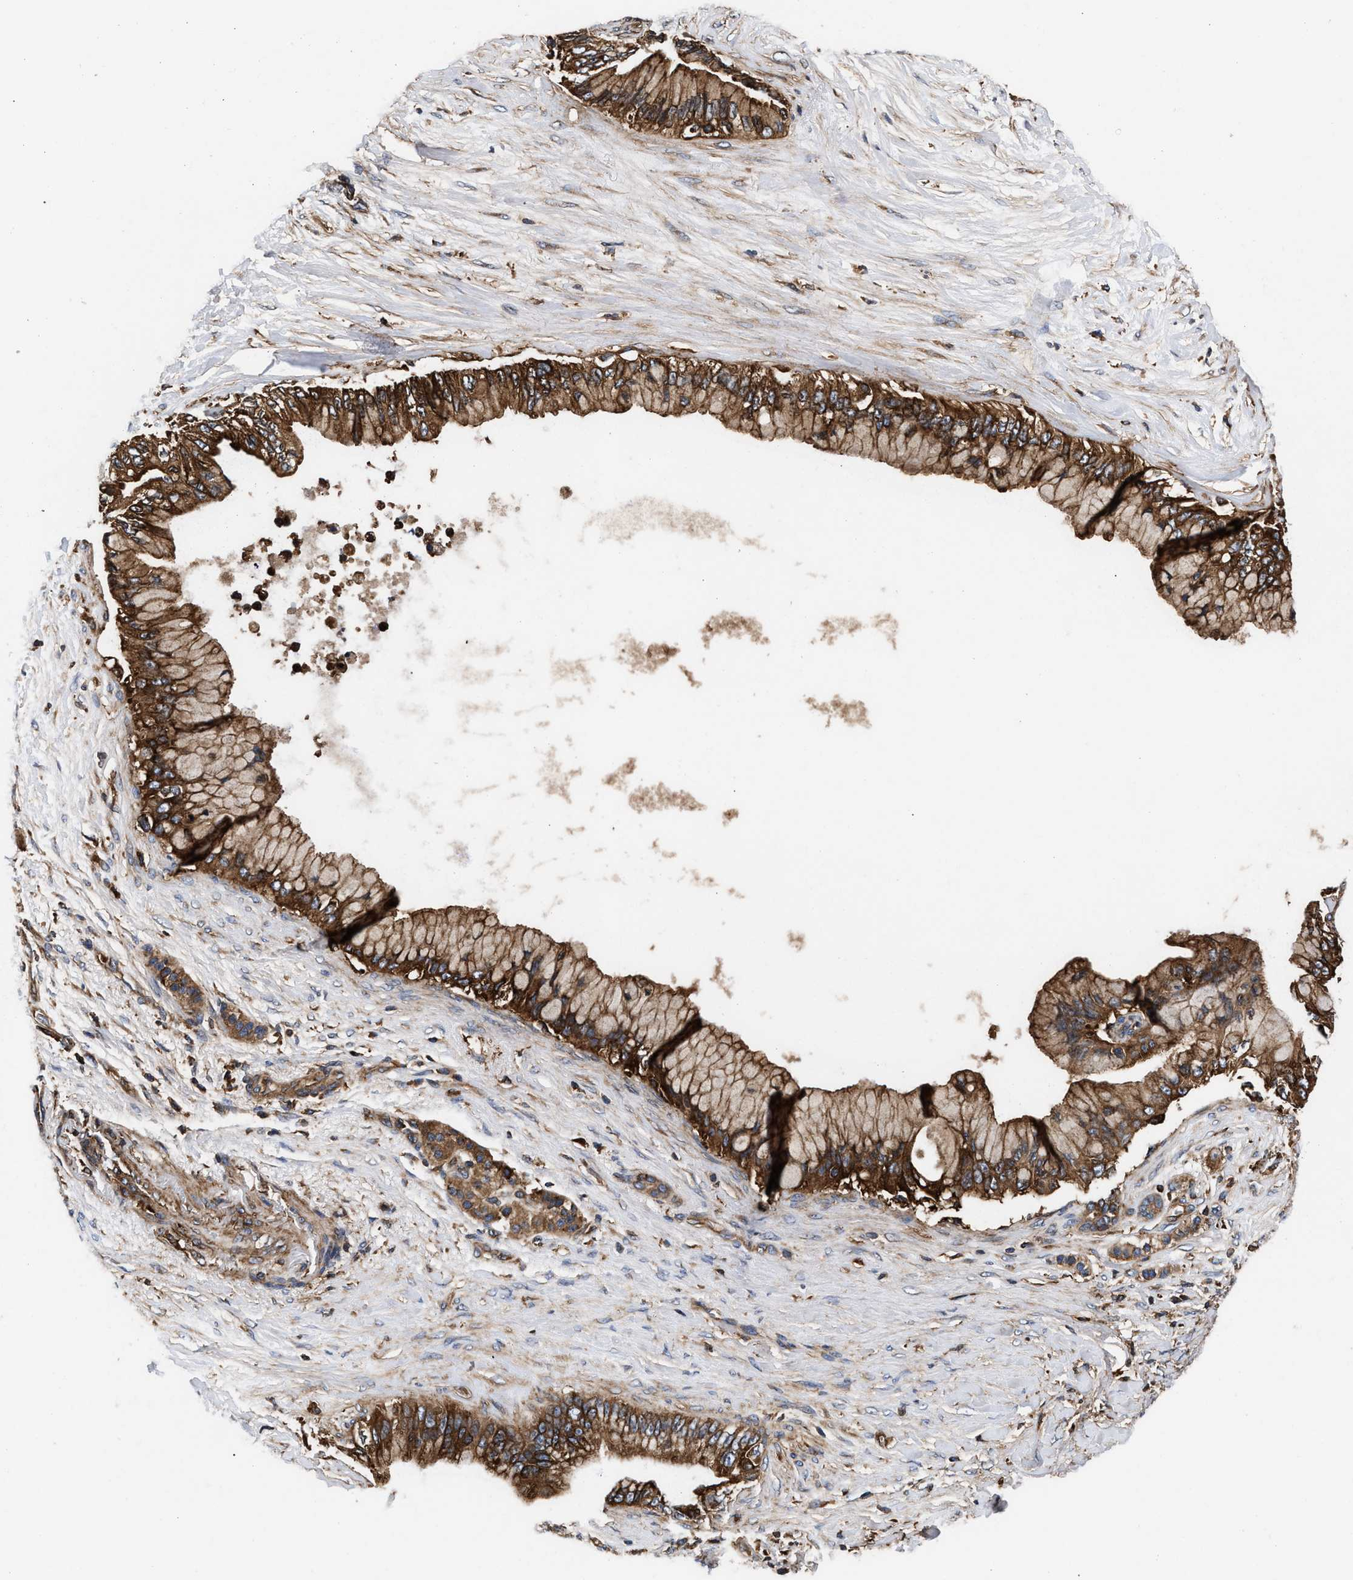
{"staining": {"intensity": "strong", "quantity": ">75%", "location": "cytoplasmic/membranous"}, "tissue": "pancreatic cancer", "cell_type": "Tumor cells", "image_type": "cancer", "snomed": [{"axis": "morphology", "description": "Adenocarcinoma, NOS"}, {"axis": "topography", "description": "Pancreas"}], "caption": "Pancreatic adenocarcinoma tissue displays strong cytoplasmic/membranous positivity in about >75% of tumor cells, visualized by immunohistochemistry.", "gene": "KYAT1", "patient": {"sex": "male", "age": 59}}